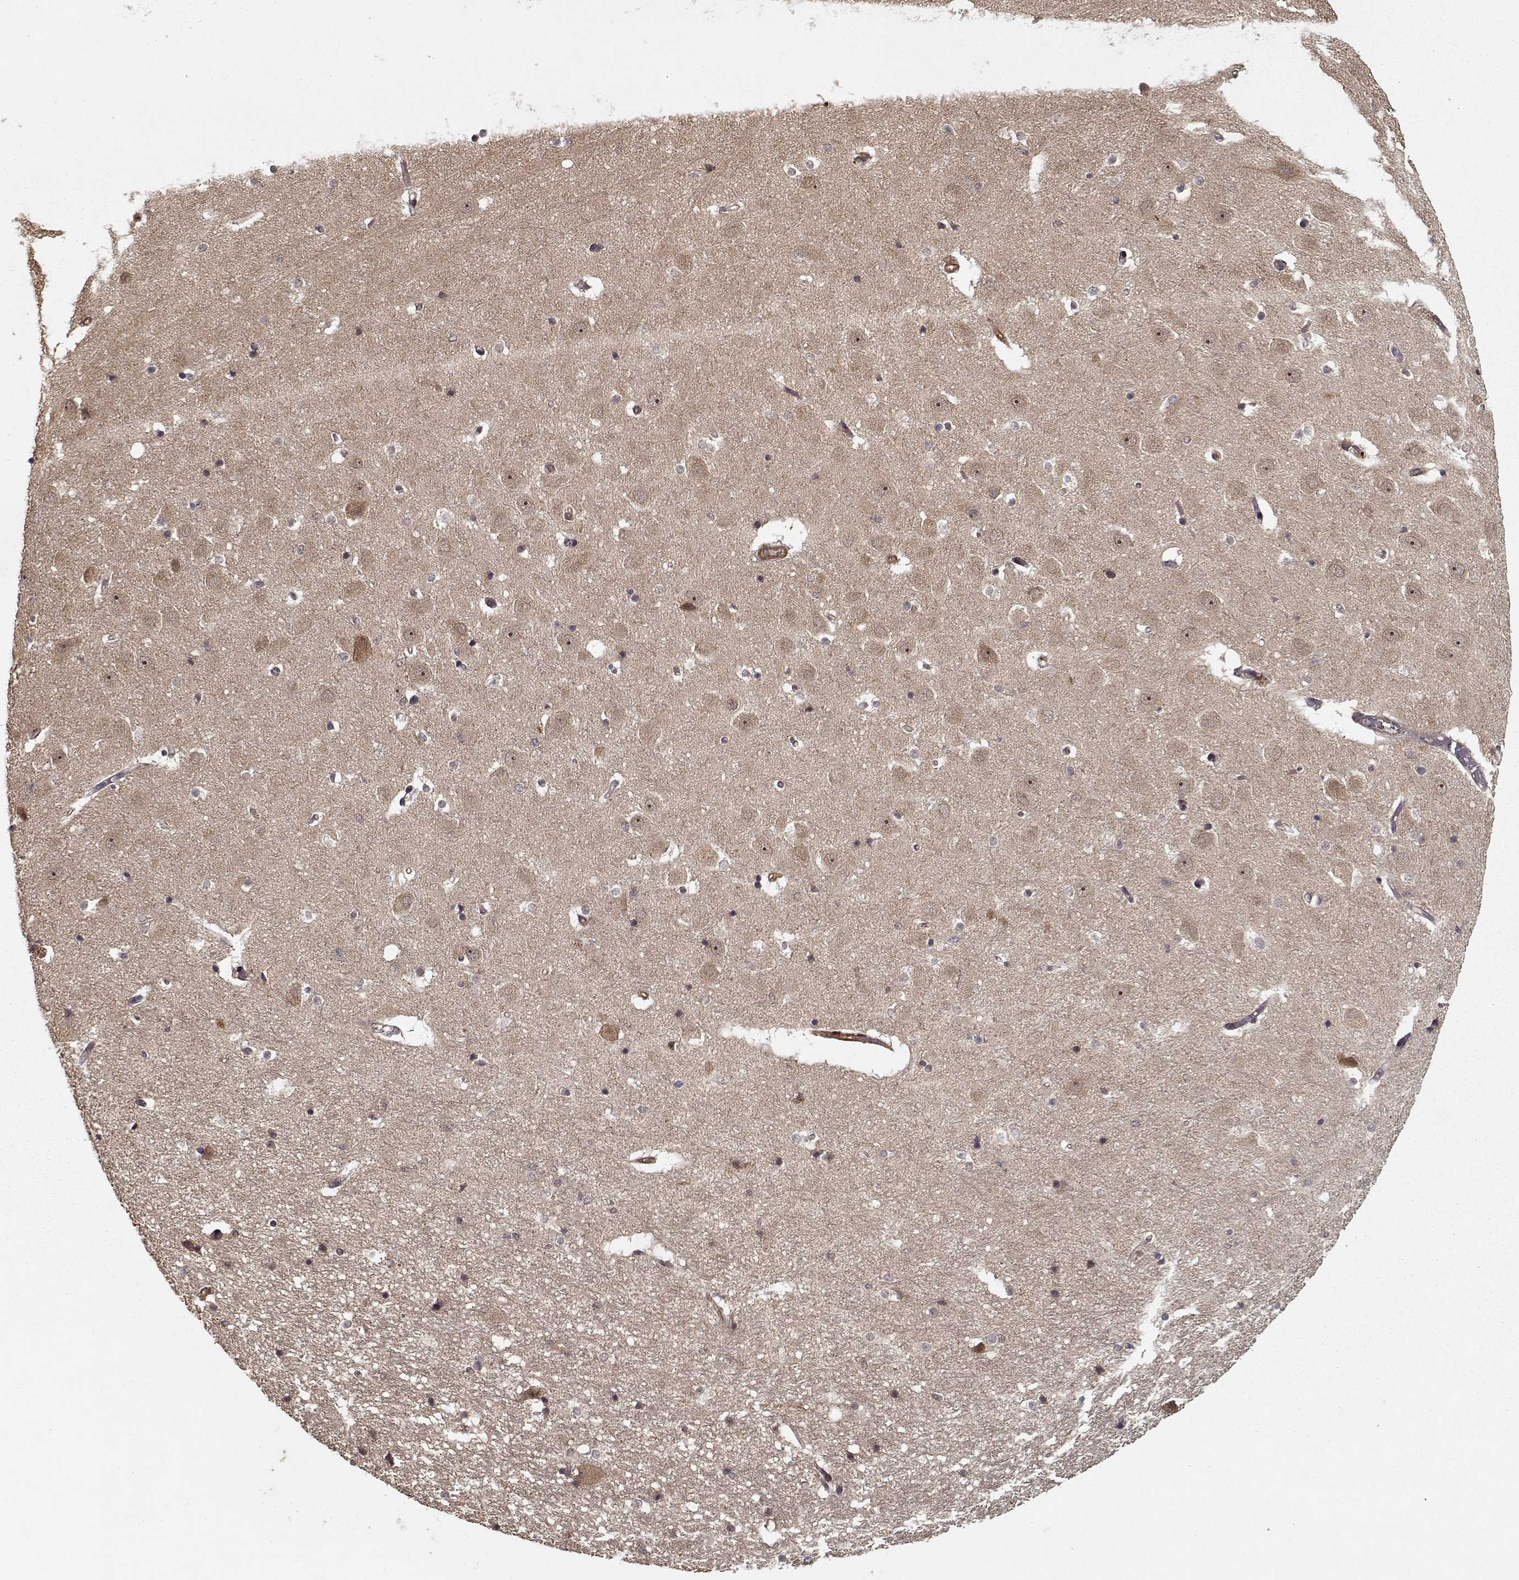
{"staining": {"intensity": "negative", "quantity": "none", "location": "none"}, "tissue": "hippocampus", "cell_type": "Glial cells", "image_type": "normal", "snomed": [{"axis": "morphology", "description": "Normal tissue, NOS"}, {"axis": "topography", "description": "Hippocampus"}], "caption": "Glial cells show no significant expression in benign hippocampus. The staining is performed using DAB (3,3'-diaminobenzidine) brown chromogen with nuclei counter-stained in using hematoxylin.", "gene": "PPP1R12A", "patient": {"sex": "male", "age": 44}}